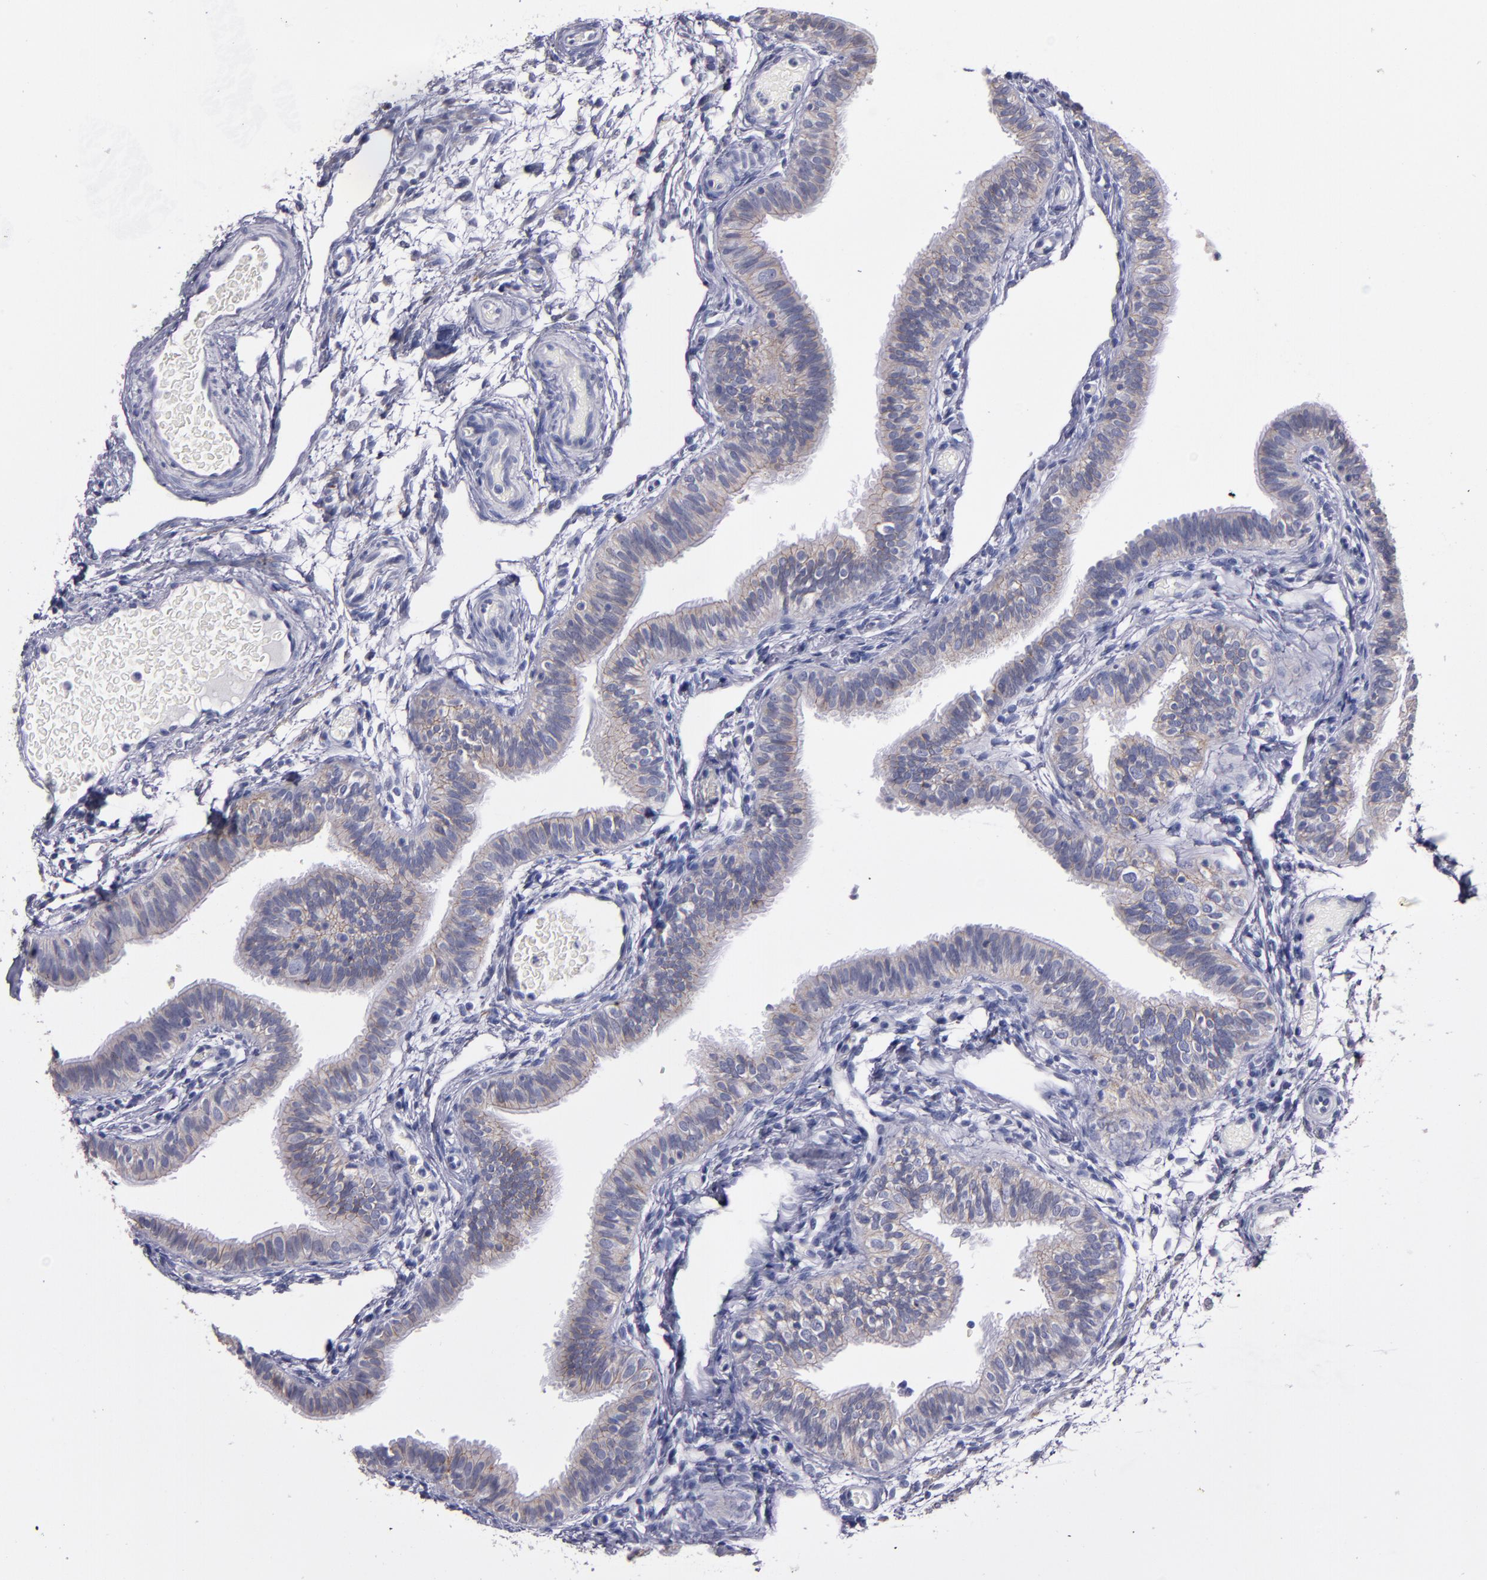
{"staining": {"intensity": "moderate", "quantity": ">75%", "location": "cytoplasmic/membranous"}, "tissue": "fallopian tube", "cell_type": "Glandular cells", "image_type": "normal", "snomed": [{"axis": "morphology", "description": "Normal tissue, NOS"}, {"axis": "morphology", "description": "Dermoid, NOS"}, {"axis": "topography", "description": "Fallopian tube"}], "caption": "Normal fallopian tube exhibits moderate cytoplasmic/membranous expression in approximately >75% of glandular cells, visualized by immunohistochemistry.", "gene": "CDH3", "patient": {"sex": "female", "age": 33}}